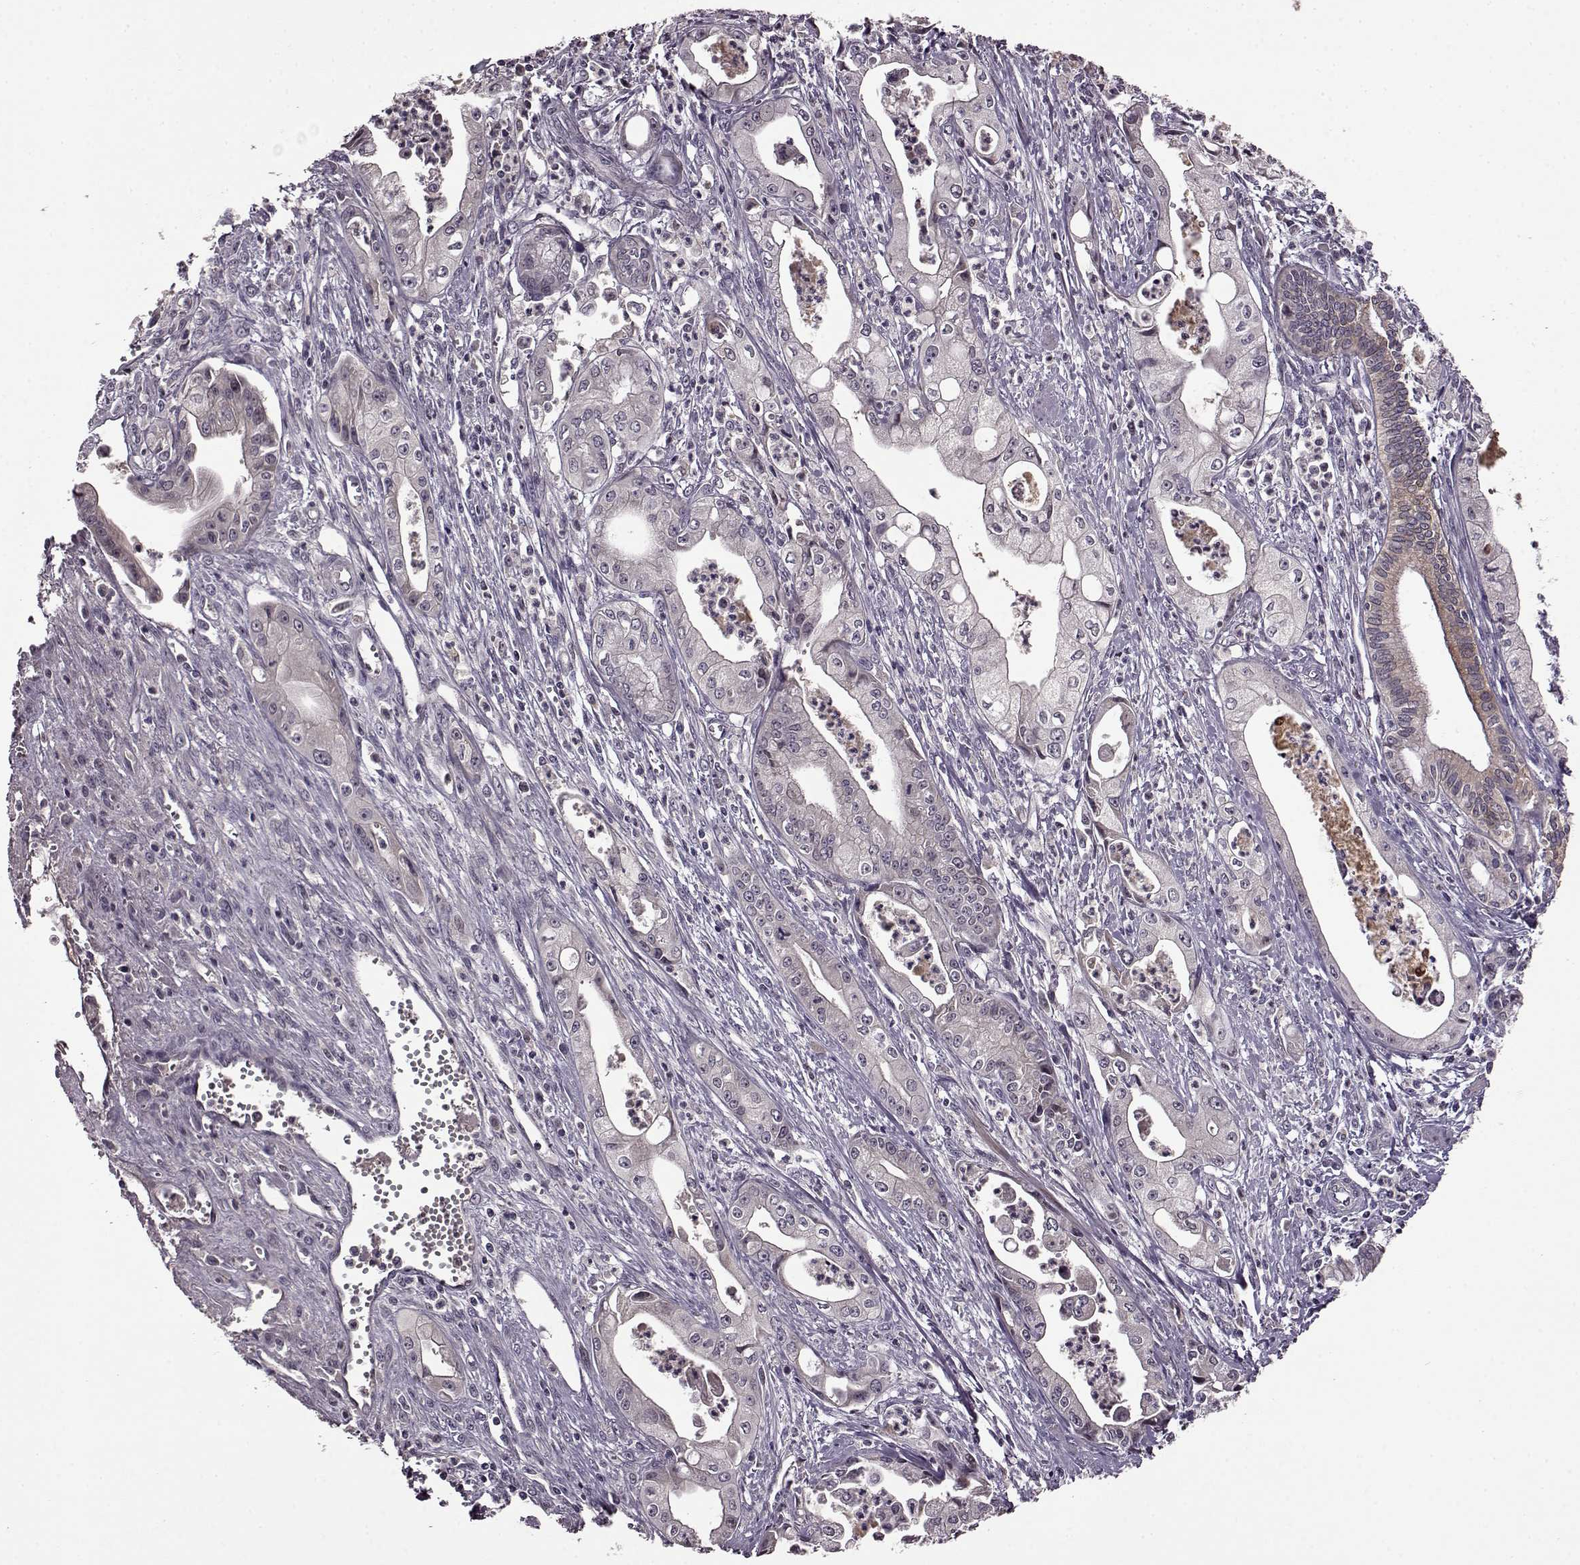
{"staining": {"intensity": "negative", "quantity": "none", "location": "none"}, "tissue": "pancreatic cancer", "cell_type": "Tumor cells", "image_type": "cancer", "snomed": [{"axis": "morphology", "description": "Adenocarcinoma, NOS"}, {"axis": "topography", "description": "Pancreas"}], "caption": "Immunohistochemical staining of human adenocarcinoma (pancreatic) shows no significant staining in tumor cells.", "gene": "MAIP1", "patient": {"sex": "female", "age": 65}}